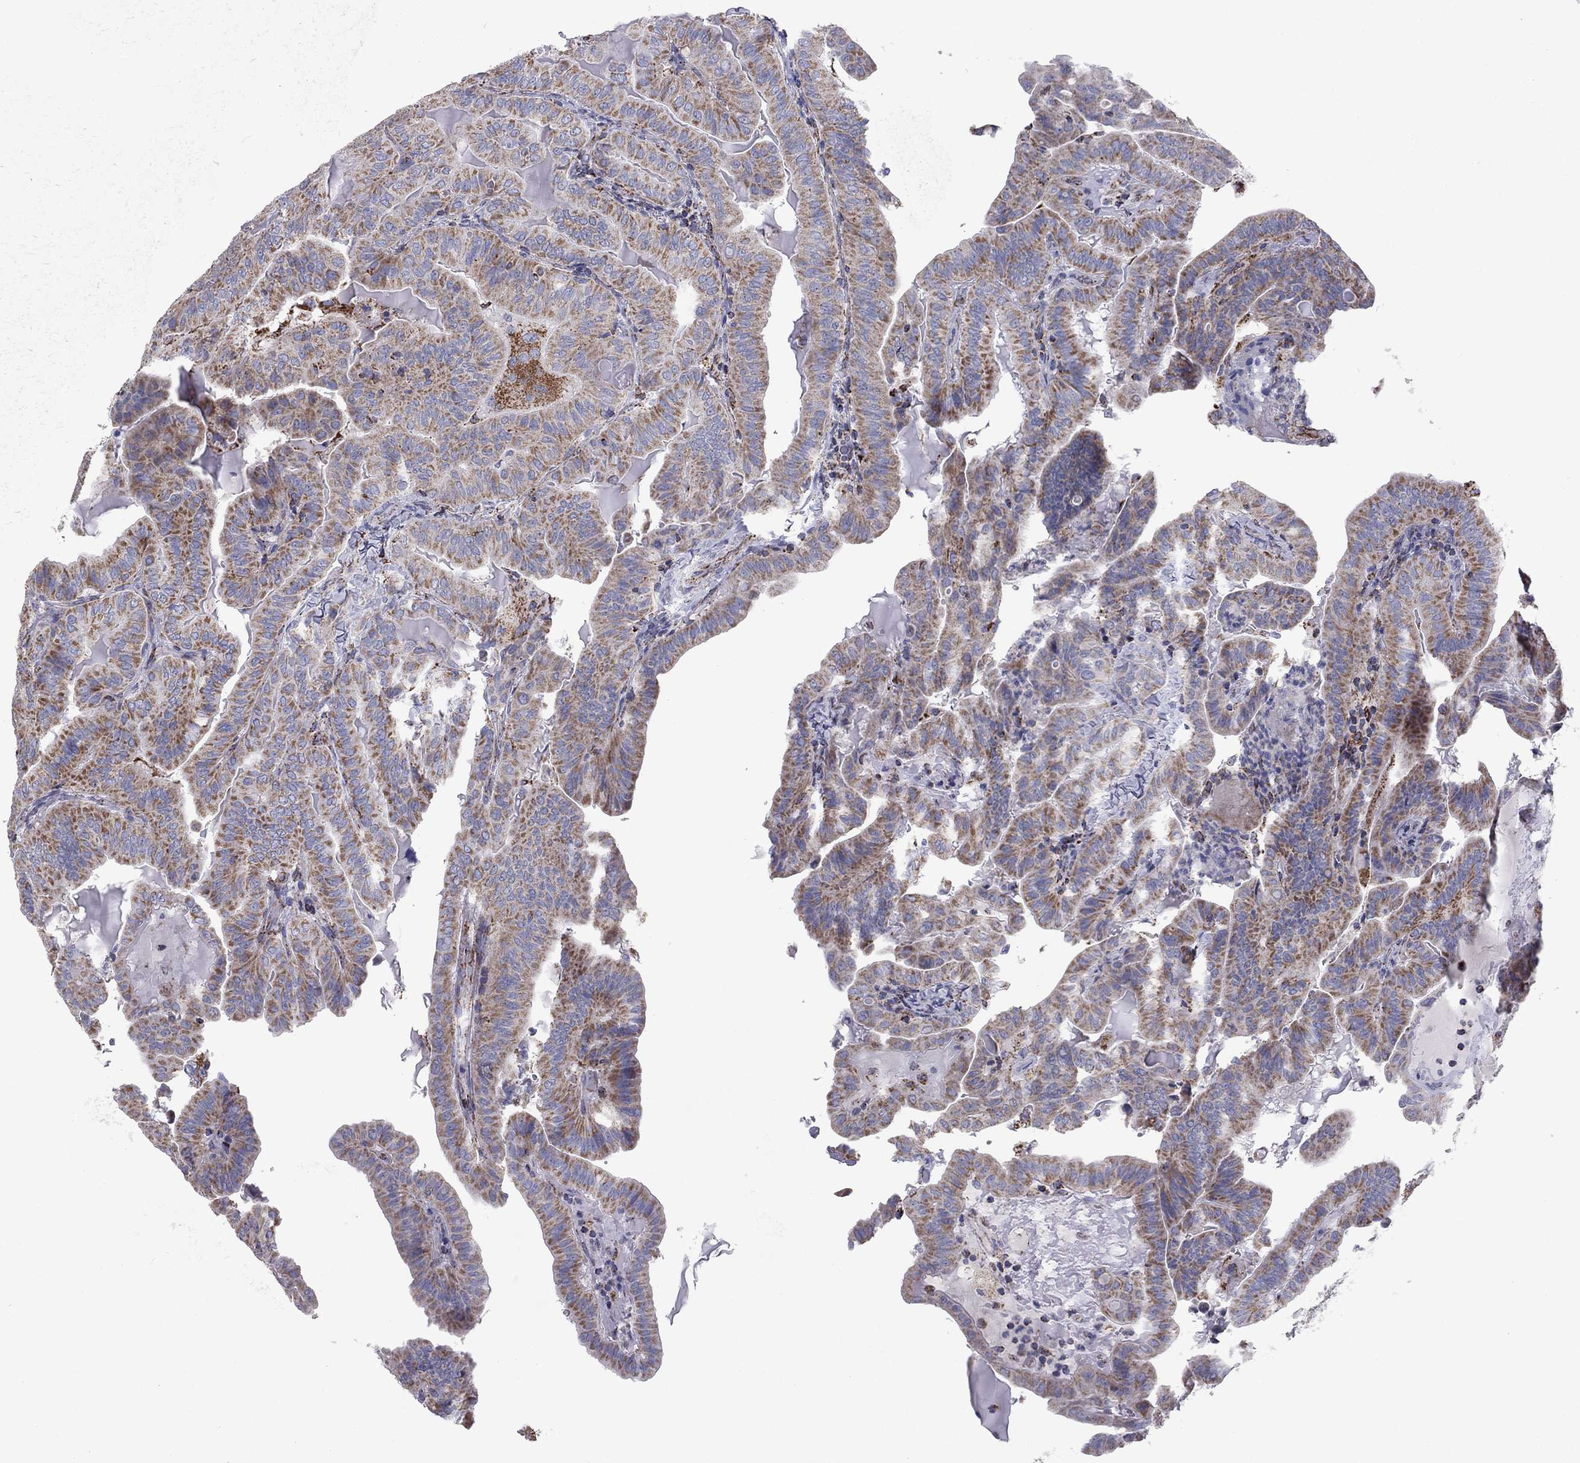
{"staining": {"intensity": "moderate", "quantity": "25%-75%", "location": "cytoplasmic/membranous"}, "tissue": "thyroid cancer", "cell_type": "Tumor cells", "image_type": "cancer", "snomed": [{"axis": "morphology", "description": "Papillary adenocarcinoma, NOS"}, {"axis": "topography", "description": "Thyroid gland"}], "caption": "Approximately 25%-75% of tumor cells in human thyroid cancer reveal moderate cytoplasmic/membranous protein expression as visualized by brown immunohistochemical staining.", "gene": "NDUFV1", "patient": {"sex": "female", "age": 68}}